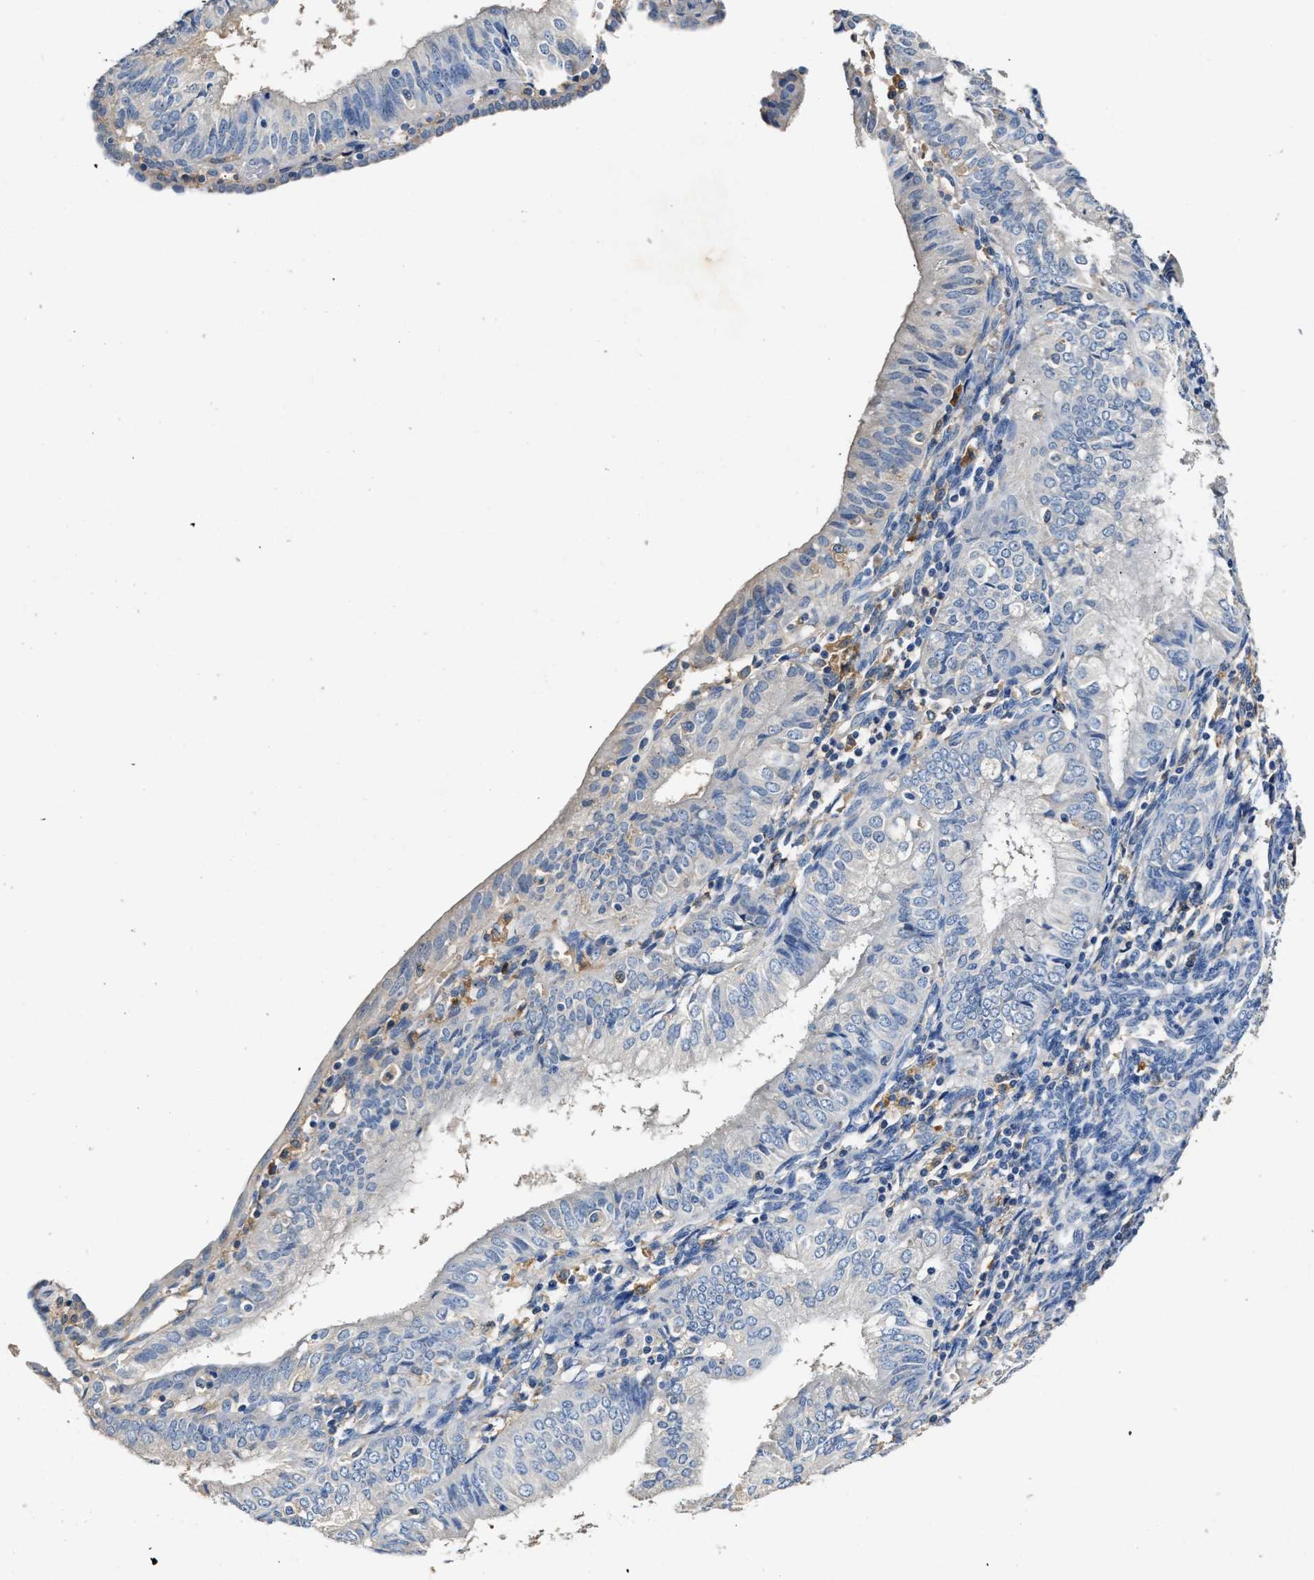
{"staining": {"intensity": "negative", "quantity": "none", "location": "none"}, "tissue": "endometrial cancer", "cell_type": "Tumor cells", "image_type": "cancer", "snomed": [{"axis": "morphology", "description": "Adenocarcinoma, NOS"}, {"axis": "topography", "description": "Endometrium"}], "caption": "Tumor cells are negative for brown protein staining in endometrial adenocarcinoma. Nuclei are stained in blue.", "gene": "SLCO2B1", "patient": {"sex": "female", "age": 58}}